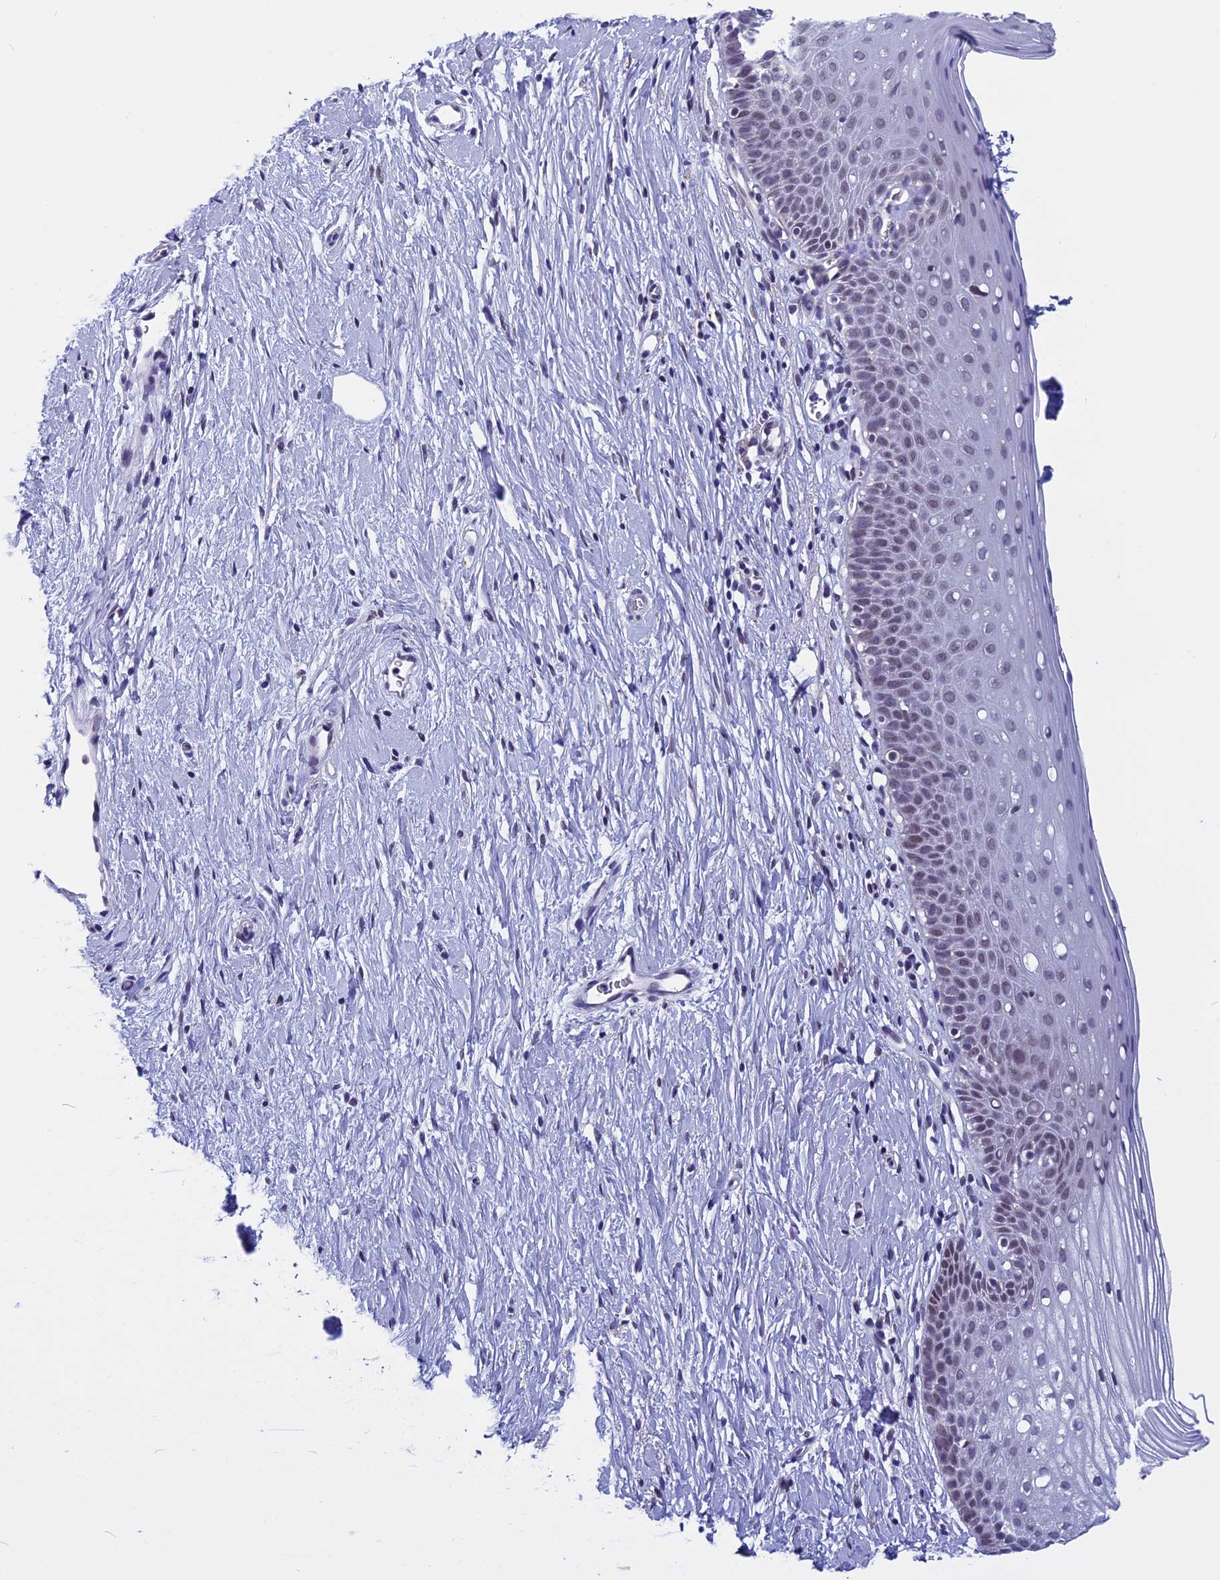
{"staining": {"intensity": "weak", "quantity": "<25%", "location": "cytoplasmic/membranous"}, "tissue": "cervix", "cell_type": "Glandular cells", "image_type": "normal", "snomed": [{"axis": "morphology", "description": "Normal tissue, NOS"}, {"axis": "topography", "description": "Cervix"}], "caption": "Human cervix stained for a protein using IHC shows no staining in glandular cells.", "gene": "ZNF317", "patient": {"sex": "female", "age": 36}}